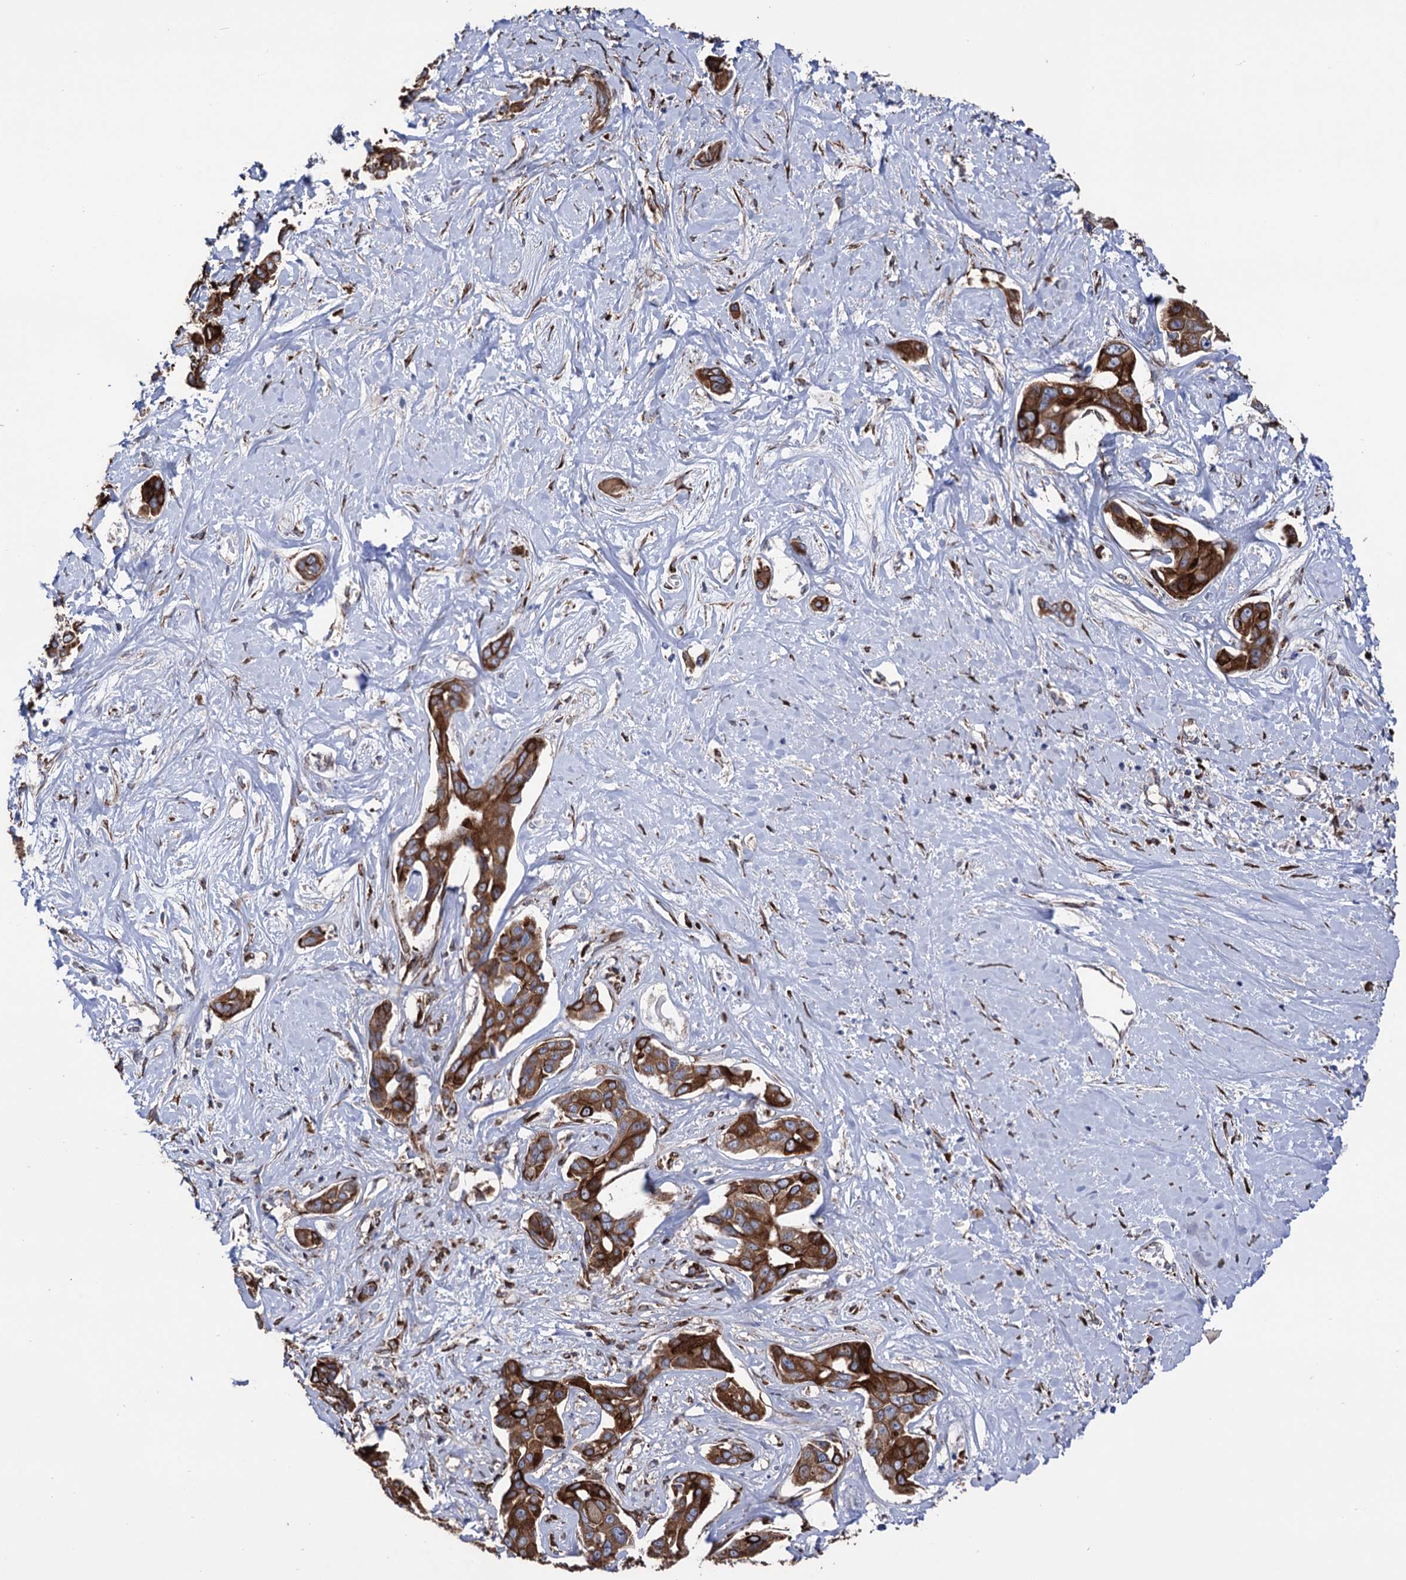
{"staining": {"intensity": "strong", "quantity": ">75%", "location": "cytoplasmic/membranous"}, "tissue": "liver cancer", "cell_type": "Tumor cells", "image_type": "cancer", "snomed": [{"axis": "morphology", "description": "Cholangiocarcinoma"}, {"axis": "topography", "description": "Liver"}], "caption": "IHC image of neoplastic tissue: liver cancer (cholangiocarcinoma) stained using immunohistochemistry (IHC) reveals high levels of strong protein expression localized specifically in the cytoplasmic/membranous of tumor cells, appearing as a cytoplasmic/membranous brown color.", "gene": "CDAN1", "patient": {"sex": "male", "age": 59}}